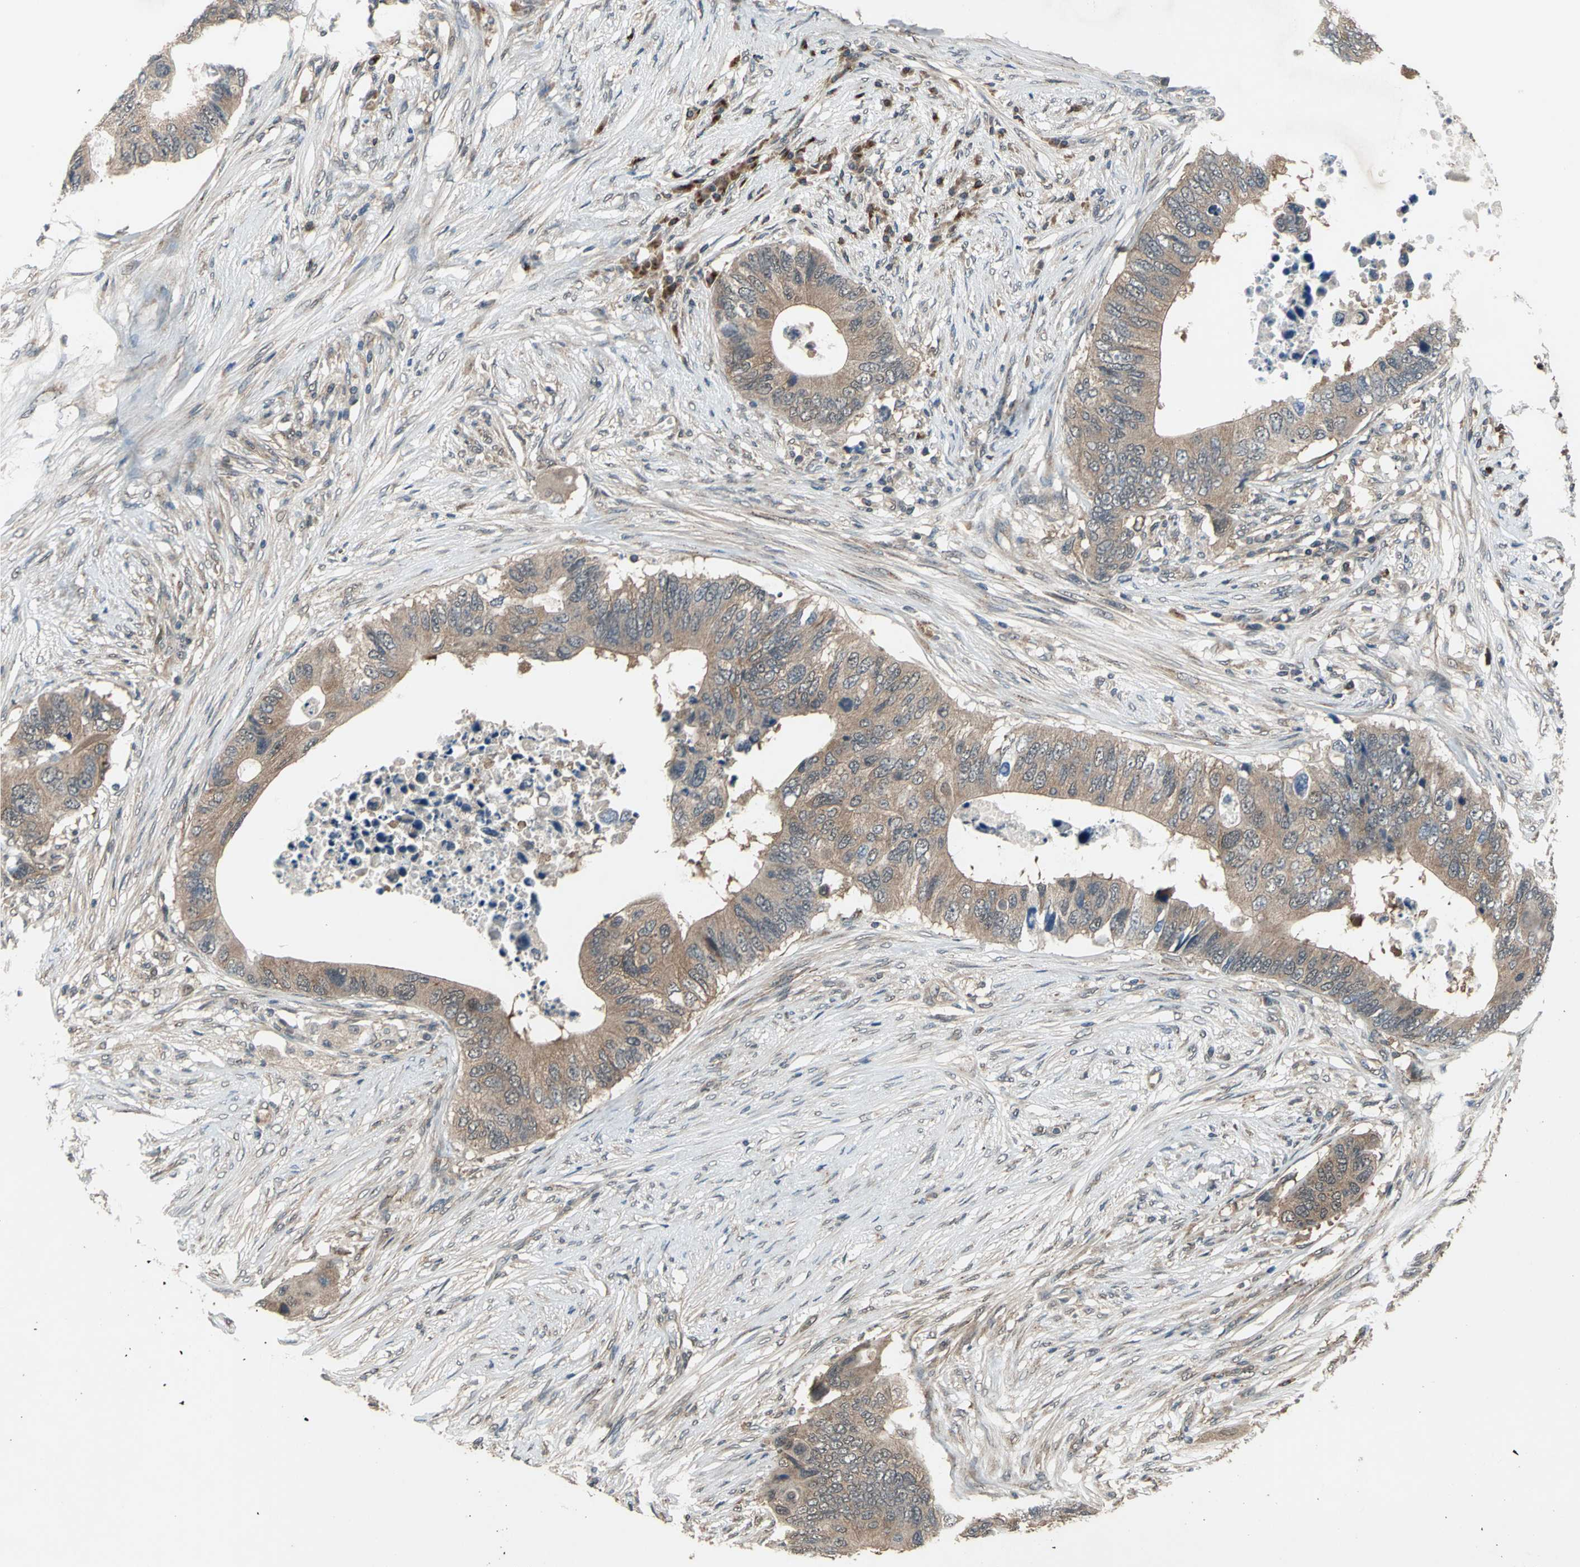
{"staining": {"intensity": "moderate", "quantity": ">75%", "location": "cytoplasmic/membranous"}, "tissue": "colorectal cancer", "cell_type": "Tumor cells", "image_type": "cancer", "snomed": [{"axis": "morphology", "description": "Adenocarcinoma, NOS"}, {"axis": "topography", "description": "Colon"}], "caption": "A brown stain highlights moderate cytoplasmic/membranous staining of a protein in human colorectal adenocarcinoma tumor cells.", "gene": "NFKBIE", "patient": {"sex": "male", "age": 71}}